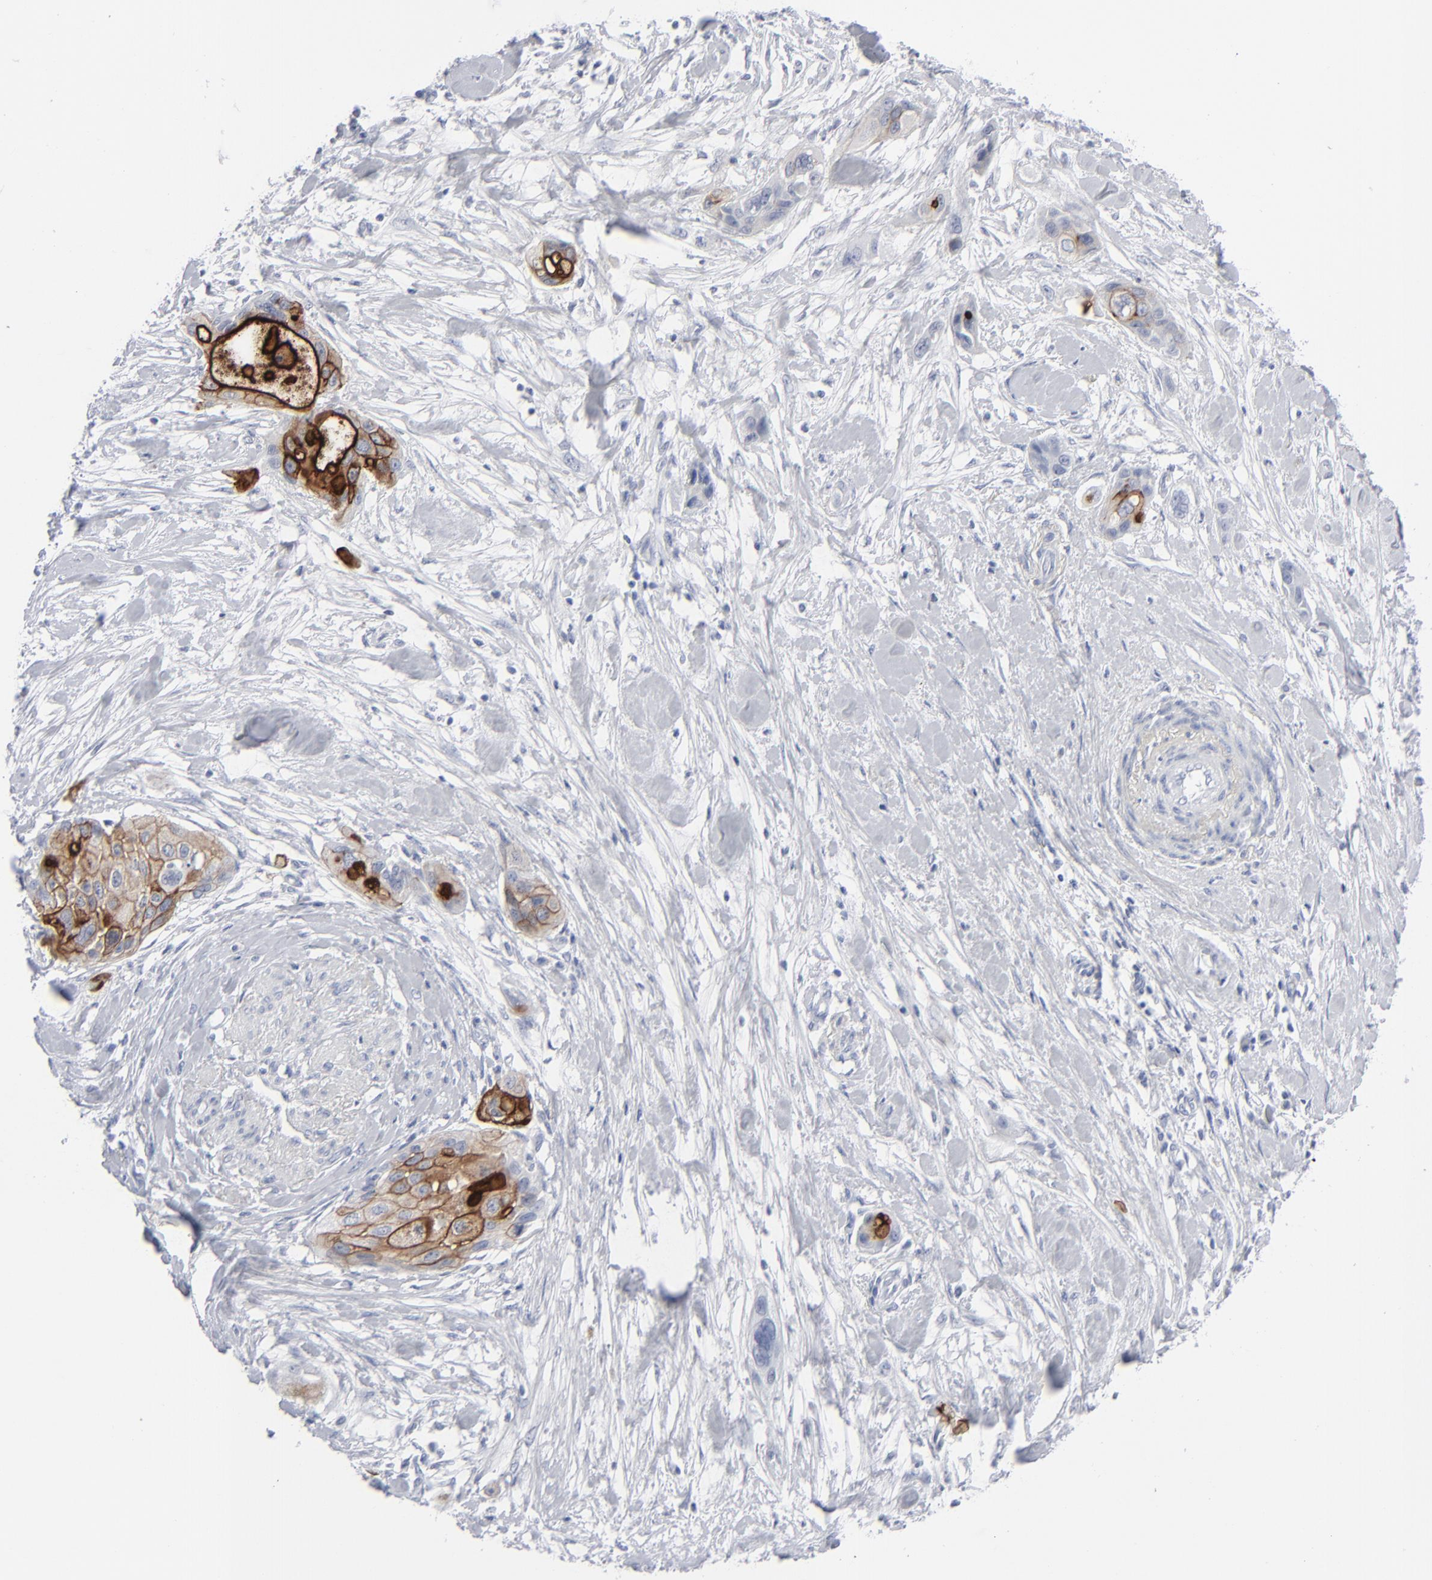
{"staining": {"intensity": "strong", "quantity": "25%-75%", "location": "cytoplasmic/membranous"}, "tissue": "pancreatic cancer", "cell_type": "Tumor cells", "image_type": "cancer", "snomed": [{"axis": "morphology", "description": "Adenocarcinoma, NOS"}, {"axis": "topography", "description": "Pancreas"}], "caption": "Protein expression analysis of human pancreatic cancer (adenocarcinoma) reveals strong cytoplasmic/membranous positivity in about 25%-75% of tumor cells.", "gene": "MSLN", "patient": {"sex": "female", "age": 60}}